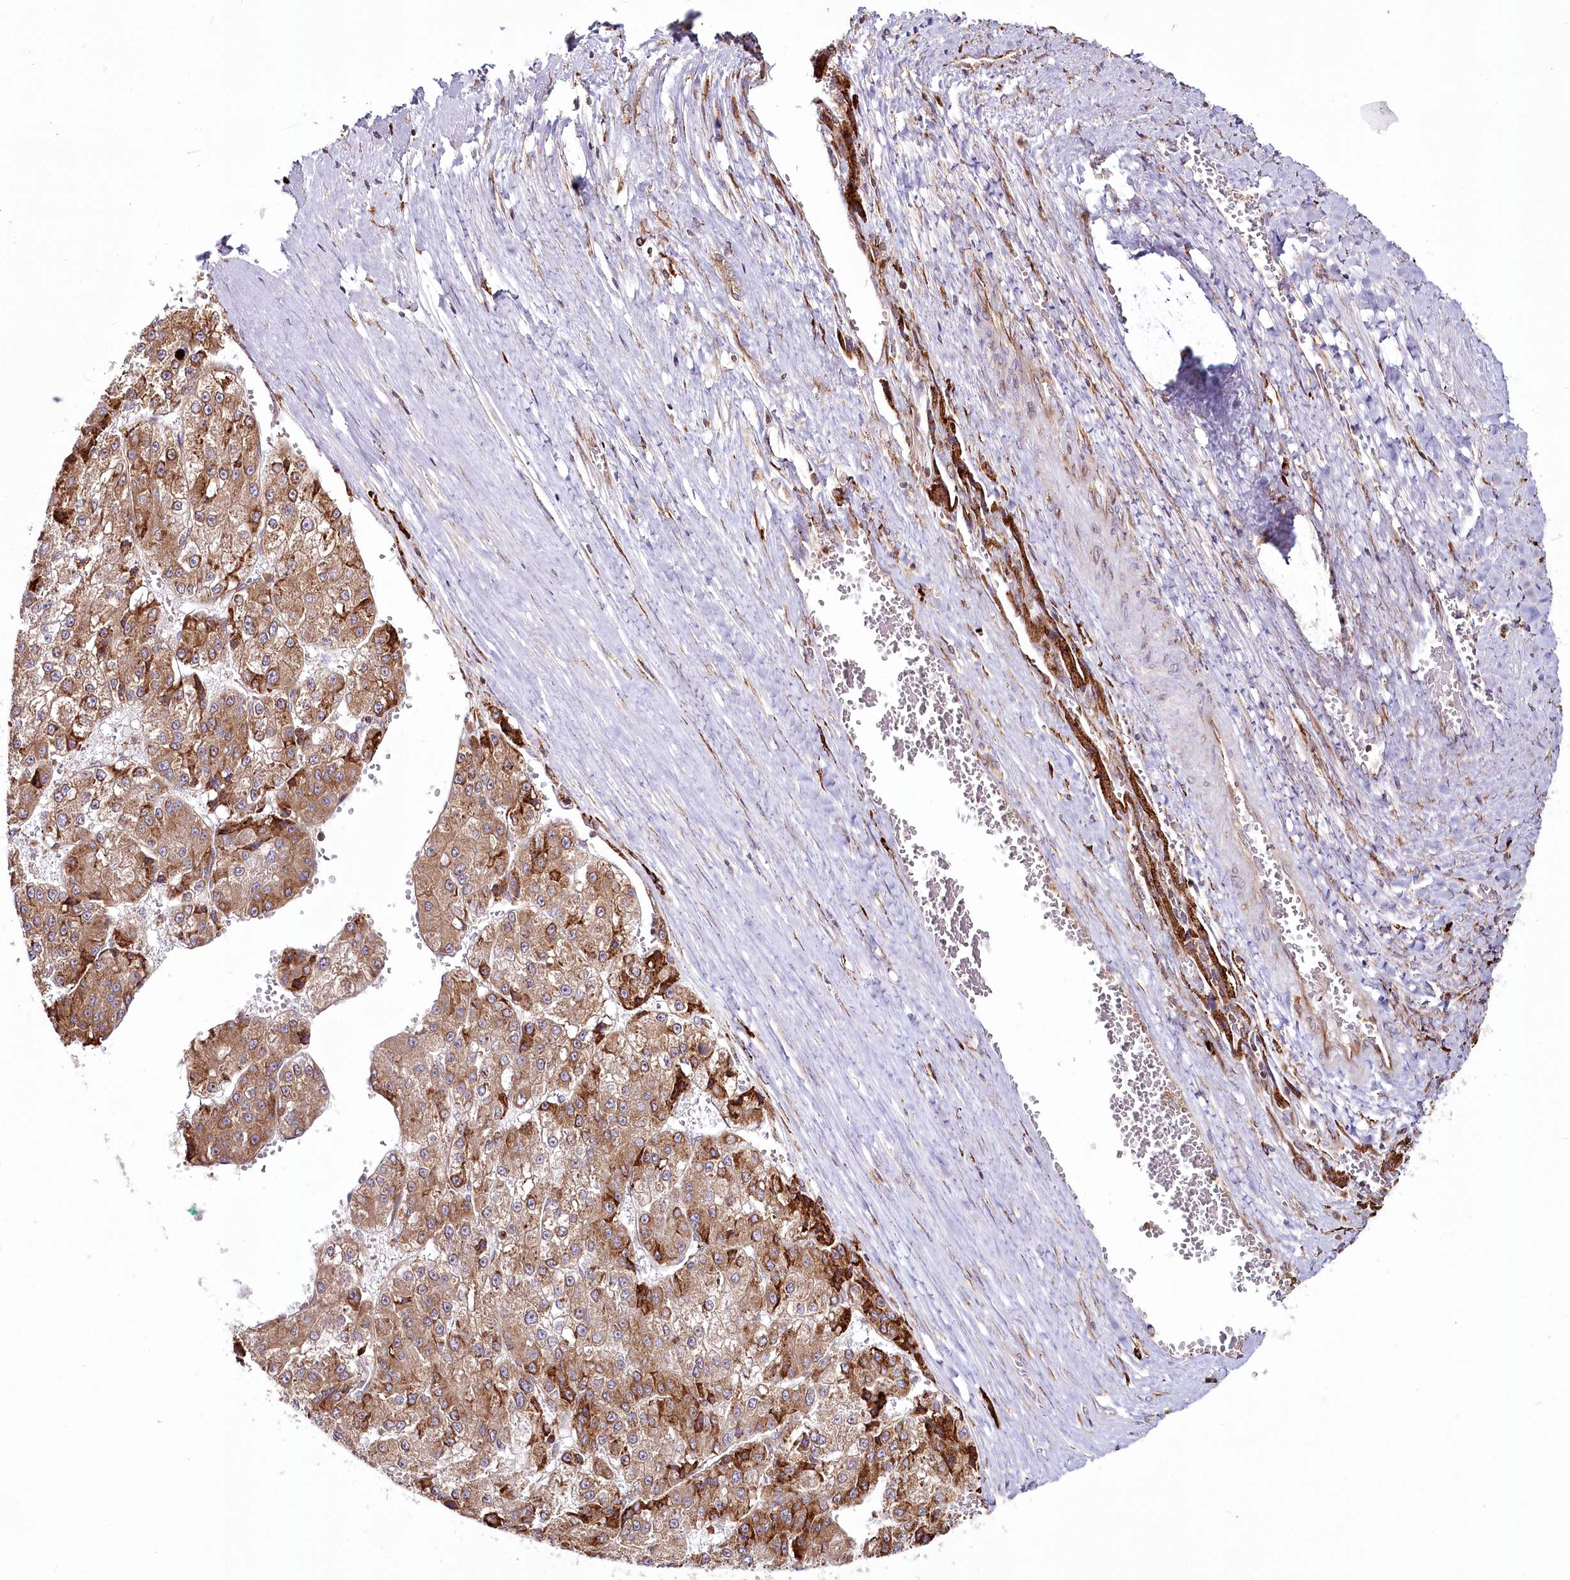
{"staining": {"intensity": "moderate", "quantity": ">75%", "location": "cytoplasmic/membranous"}, "tissue": "liver cancer", "cell_type": "Tumor cells", "image_type": "cancer", "snomed": [{"axis": "morphology", "description": "Carcinoma, Hepatocellular, NOS"}, {"axis": "topography", "description": "Liver"}], "caption": "The histopathology image displays a brown stain indicating the presence of a protein in the cytoplasmic/membranous of tumor cells in liver cancer (hepatocellular carcinoma). (DAB IHC with brightfield microscopy, high magnification).", "gene": "POGLUT1", "patient": {"sex": "female", "age": 73}}